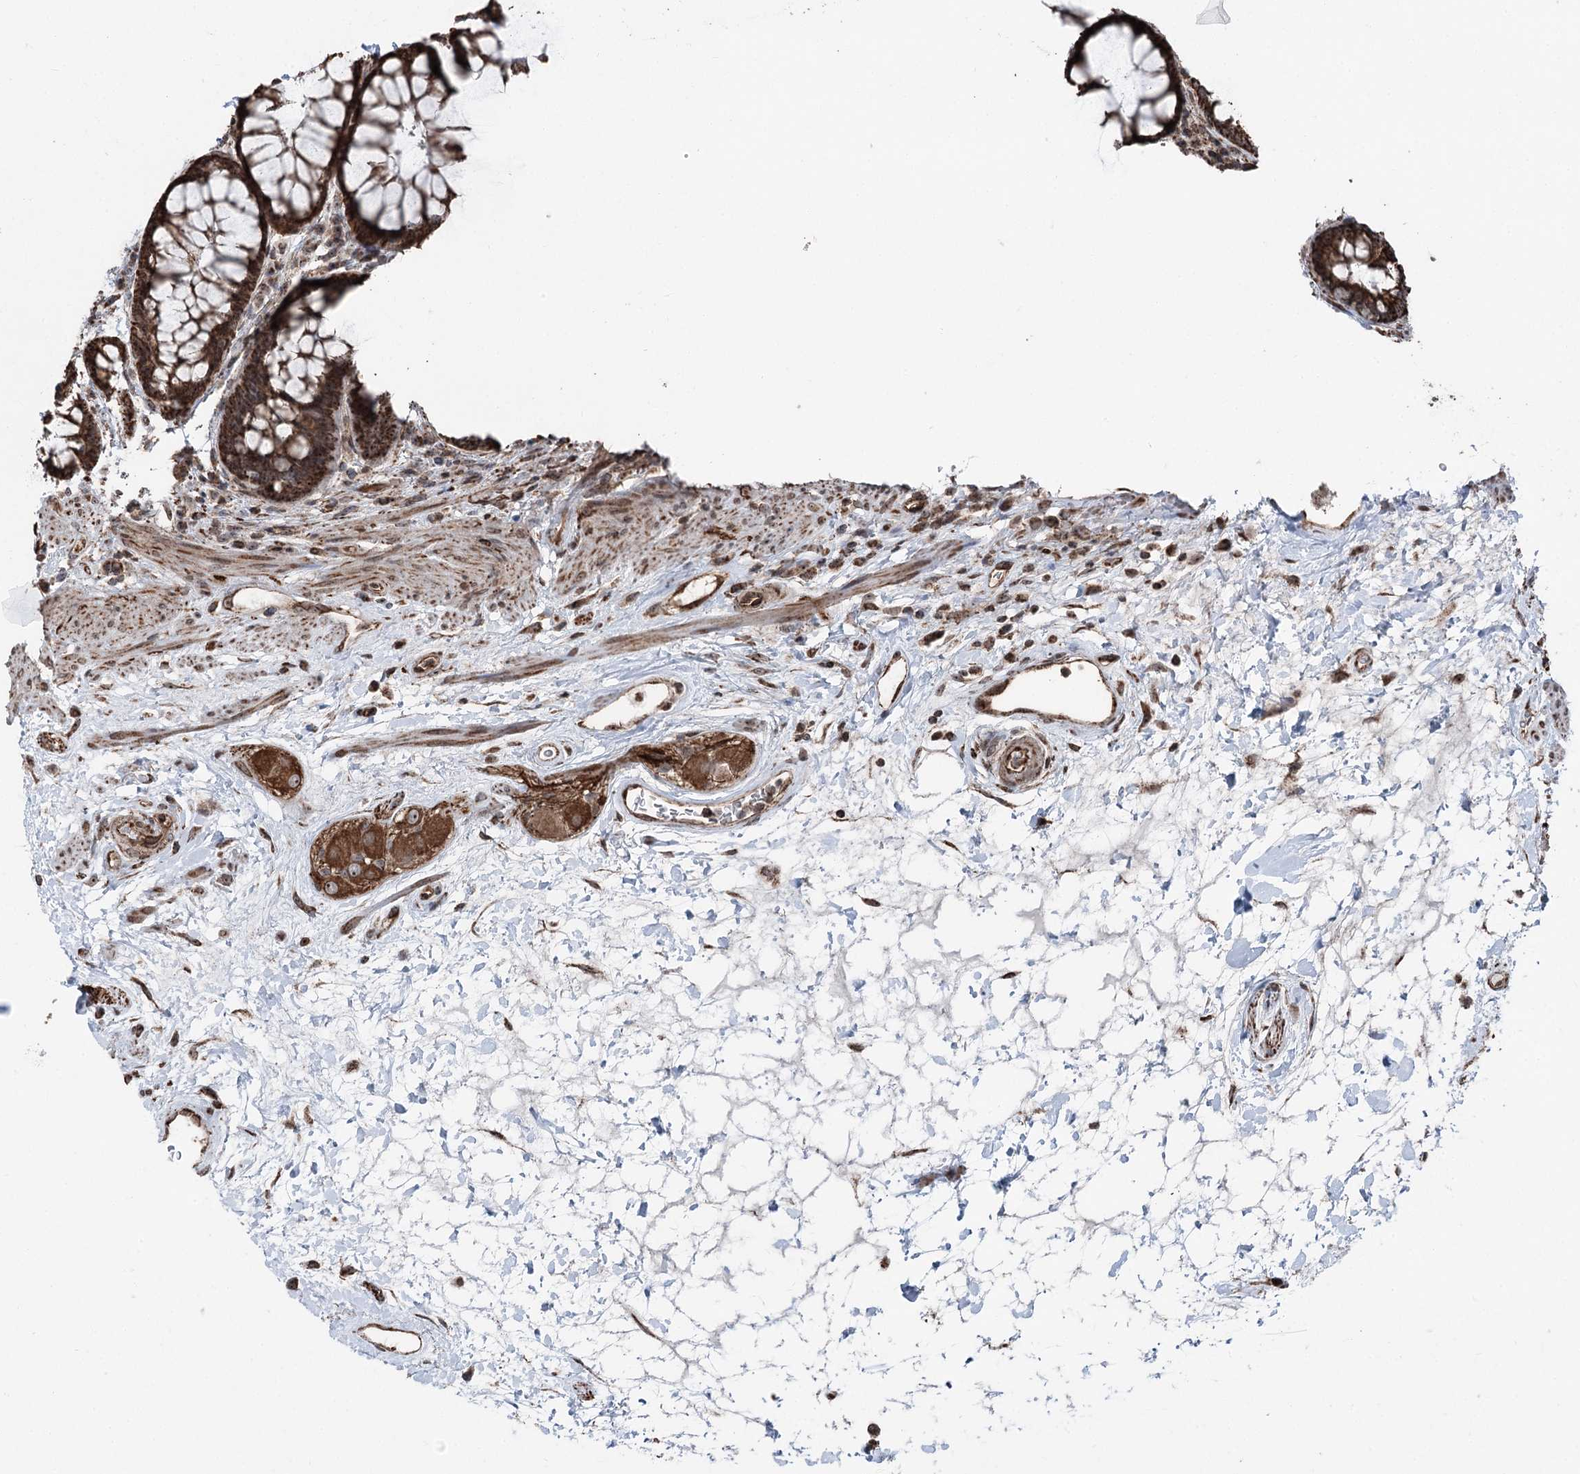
{"staining": {"intensity": "strong", "quantity": ">75%", "location": "cytoplasmic/membranous"}, "tissue": "rectum", "cell_type": "Glandular cells", "image_type": "normal", "snomed": [{"axis": "morphology", "description": "Normal tissue, NOS"}, {"axis": "topography", "description": "Rectum"}], "caption": "Rectum stained with DAB (3,3'-diaminobenzidine) immunohistochemistry (IHC) demonstrates high levels of strong cytoplasmic/membranous positivity in approximately >75% of glandular cells. The protein of interest is shown in brown color, while the nuclei are stained blue.", "gene": "STEEP1", "patient": {"sex": "male", "age": 64}}